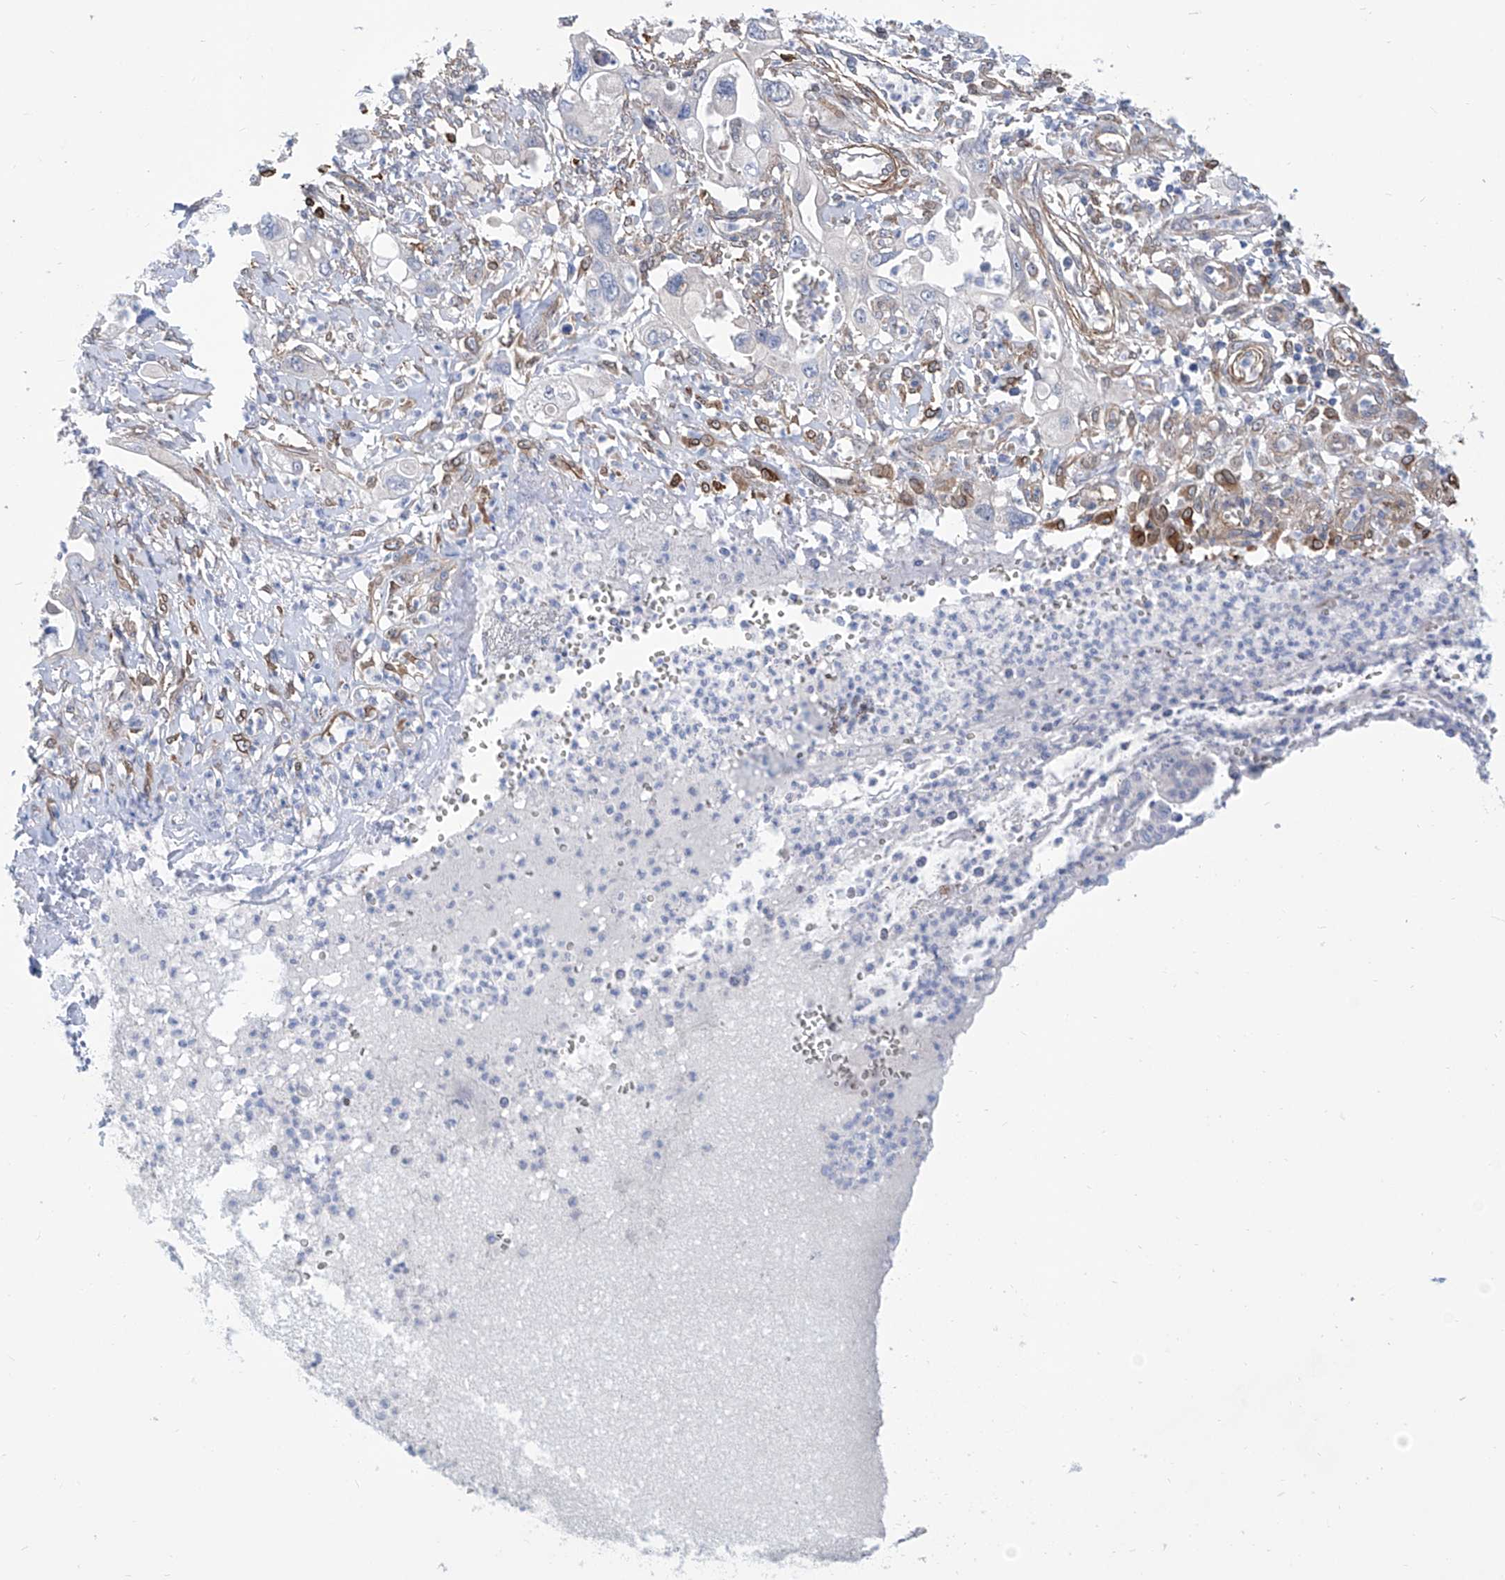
{"staining": {"intensity": "negative", "quantity": "none", "location": "none"}, "tissue": "pancreatic cancer", "cell_type": "Tumor cells", "image_type": "cancer", "snomed": [{"axis": "morphology", "description": "Adenocarcinoma, NOS"}, {"axis": "topography", "description": "Pancreas"}], "caption": "Immunohistochemistry image of neoplastic tissue: pancreatic adenocarcinoma stained with DAB displays no significant protein expression in tumor cells. Nuclei are stained in blue.", "gene": "TNN", "patient": {"sex": "male", "age": 68}}